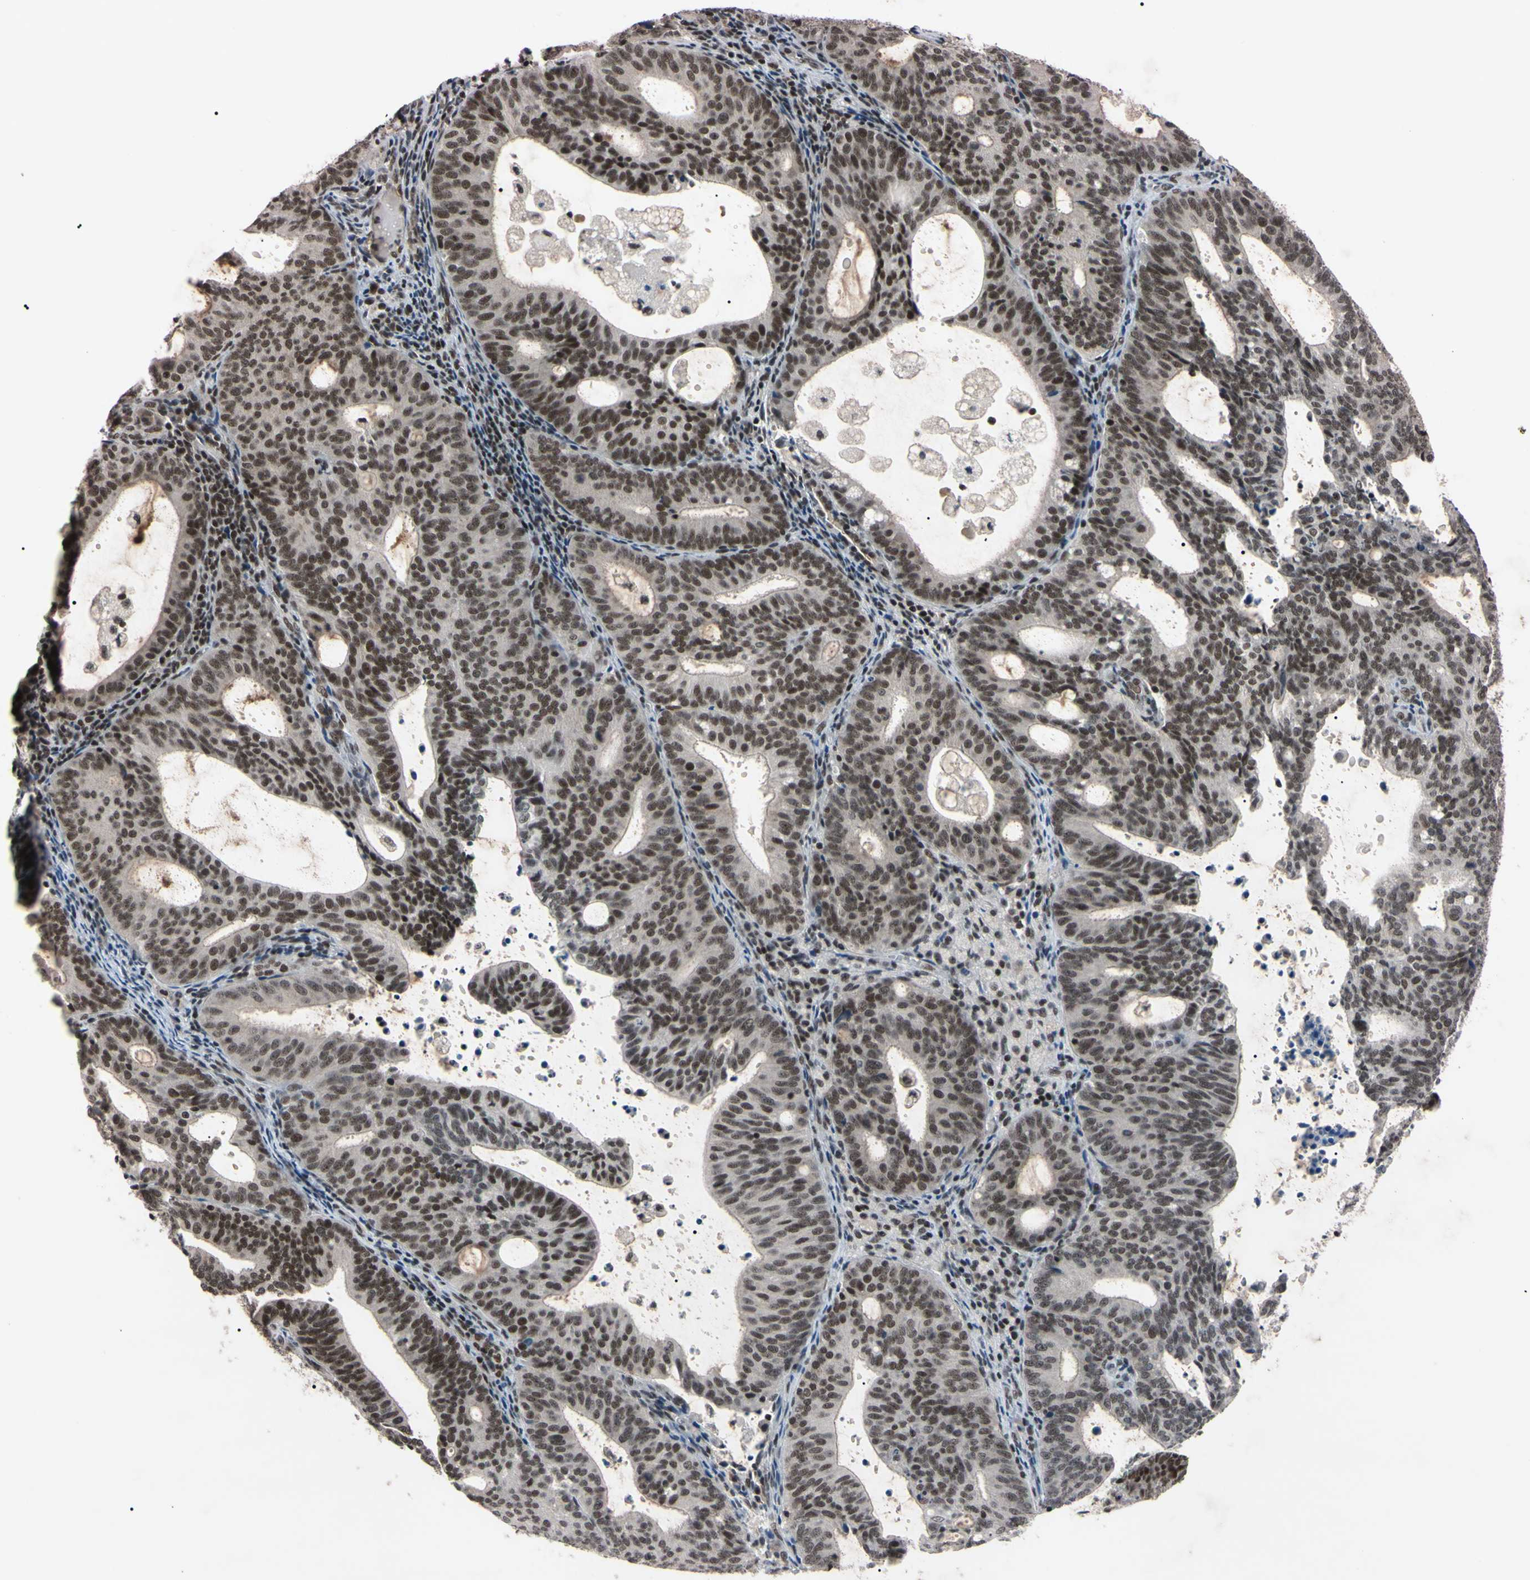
{"staining": {"intensity": "moderate", "quantity": ">75%", "location": "nuclear"}, "tissue": "endometrial cancer", "cell_type": "Tumor cells", "image_type": "cancer", "snomed": [{"axis": "morphology", "description": "Adenocarcinoma, NOS"}, {"axis": "topography", "description": "Uterus"}], "caption": "This is a histology image of IHC staining of endometrial cancer, which shows moderate expression in the nuclear of tumor cells.", "gene": "YY1", "patient": {"sex": "female", "age": 83}}